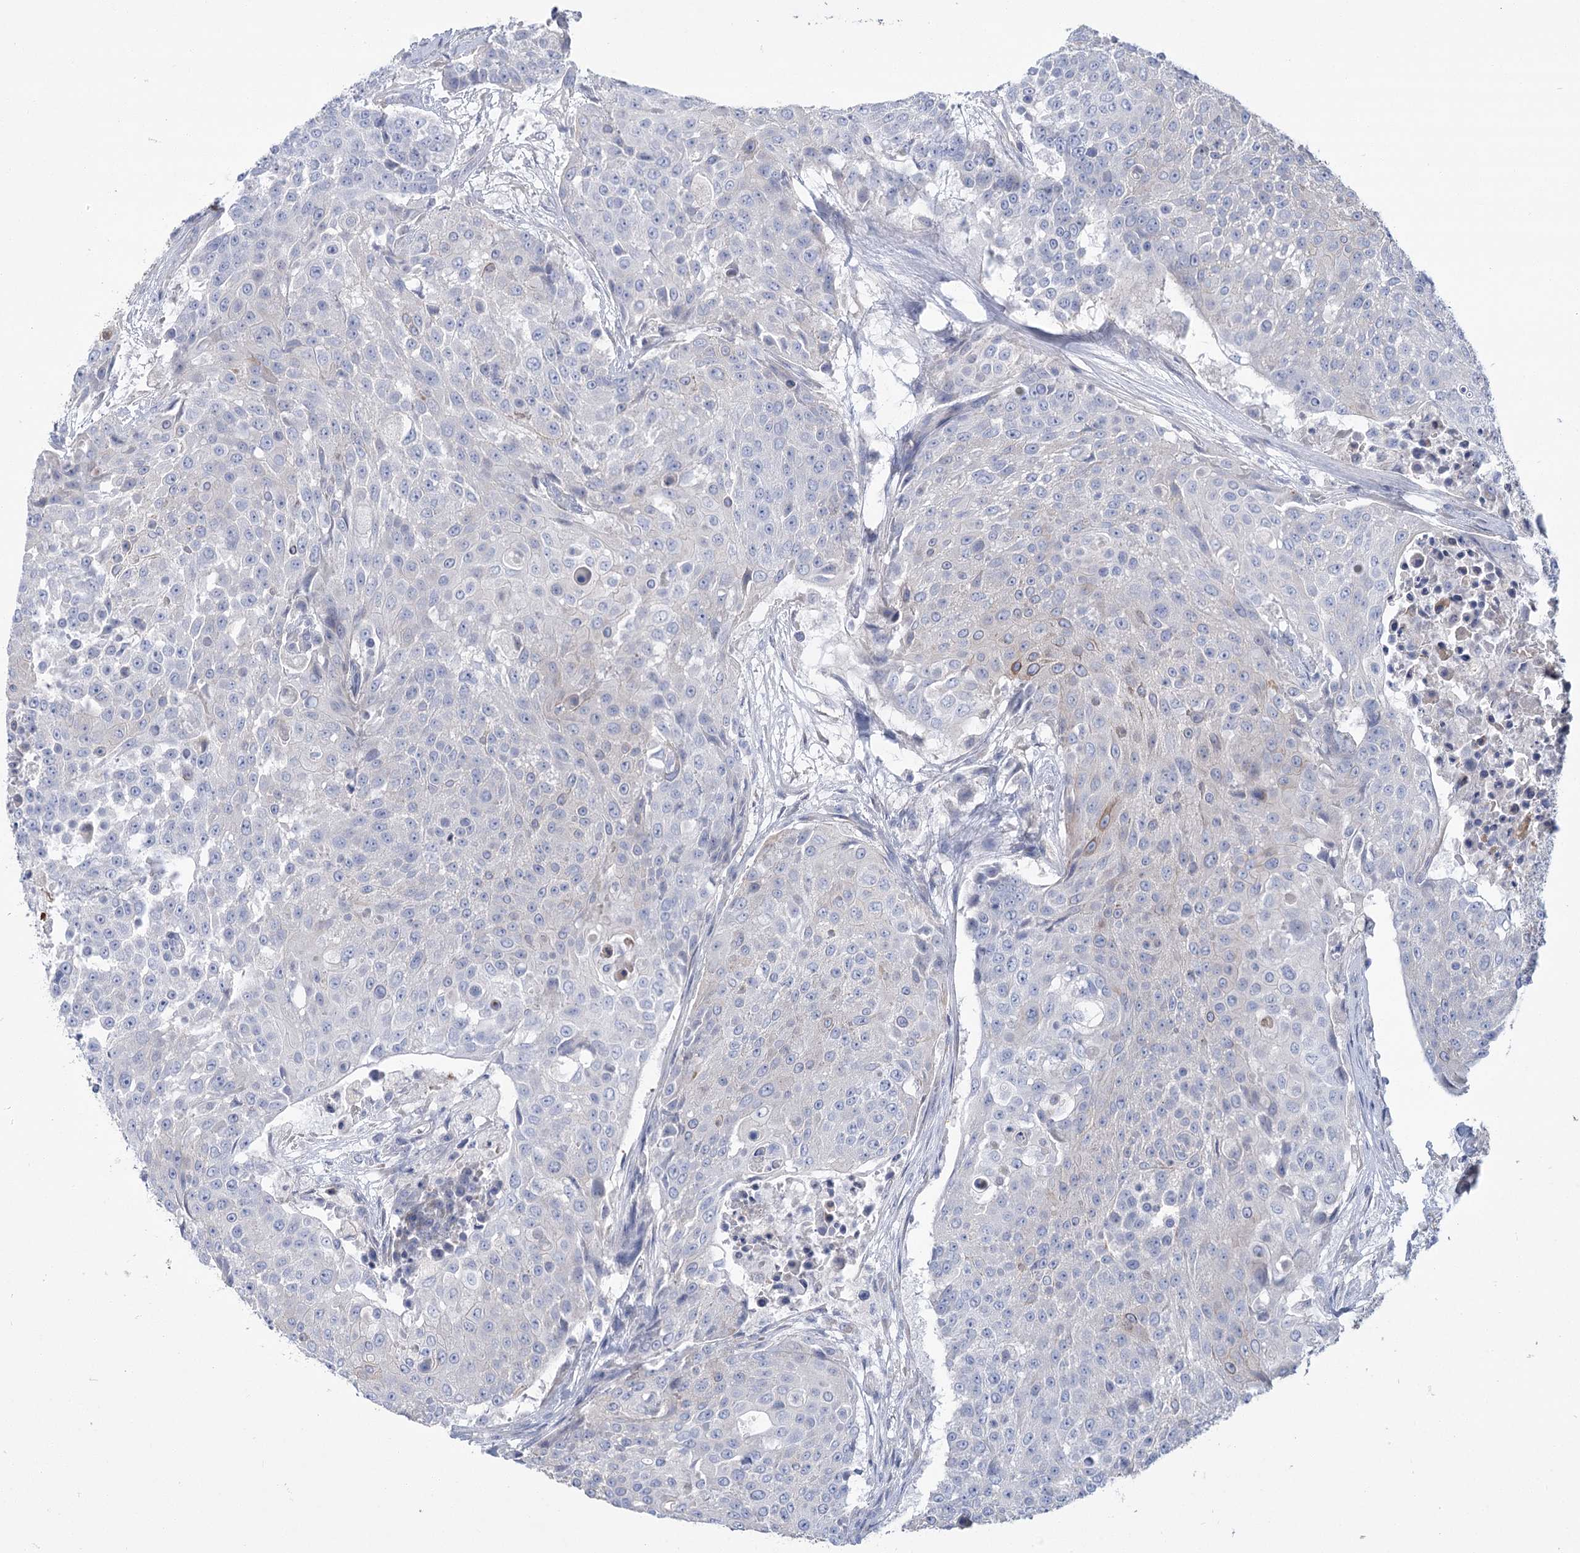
{"staining": {"intensity": "negative", "quantity": "none", "location": "none"}, "tissue": "urothelial cancer", "cell_type": "Tumor cells", "image_type": "cancer", "snomed": [{"axis": "morphology", "description": "Urothelial carcinoma, High grade"}, {"axis": "topography", "description": "Urinary bladder"}], "caption": "This is an IHC histopathology image of human urothelial cancer. There is no positivity in tumor cells.", "gene": "SLC9A3", "patient": {"sex": "female", "age": 63}}